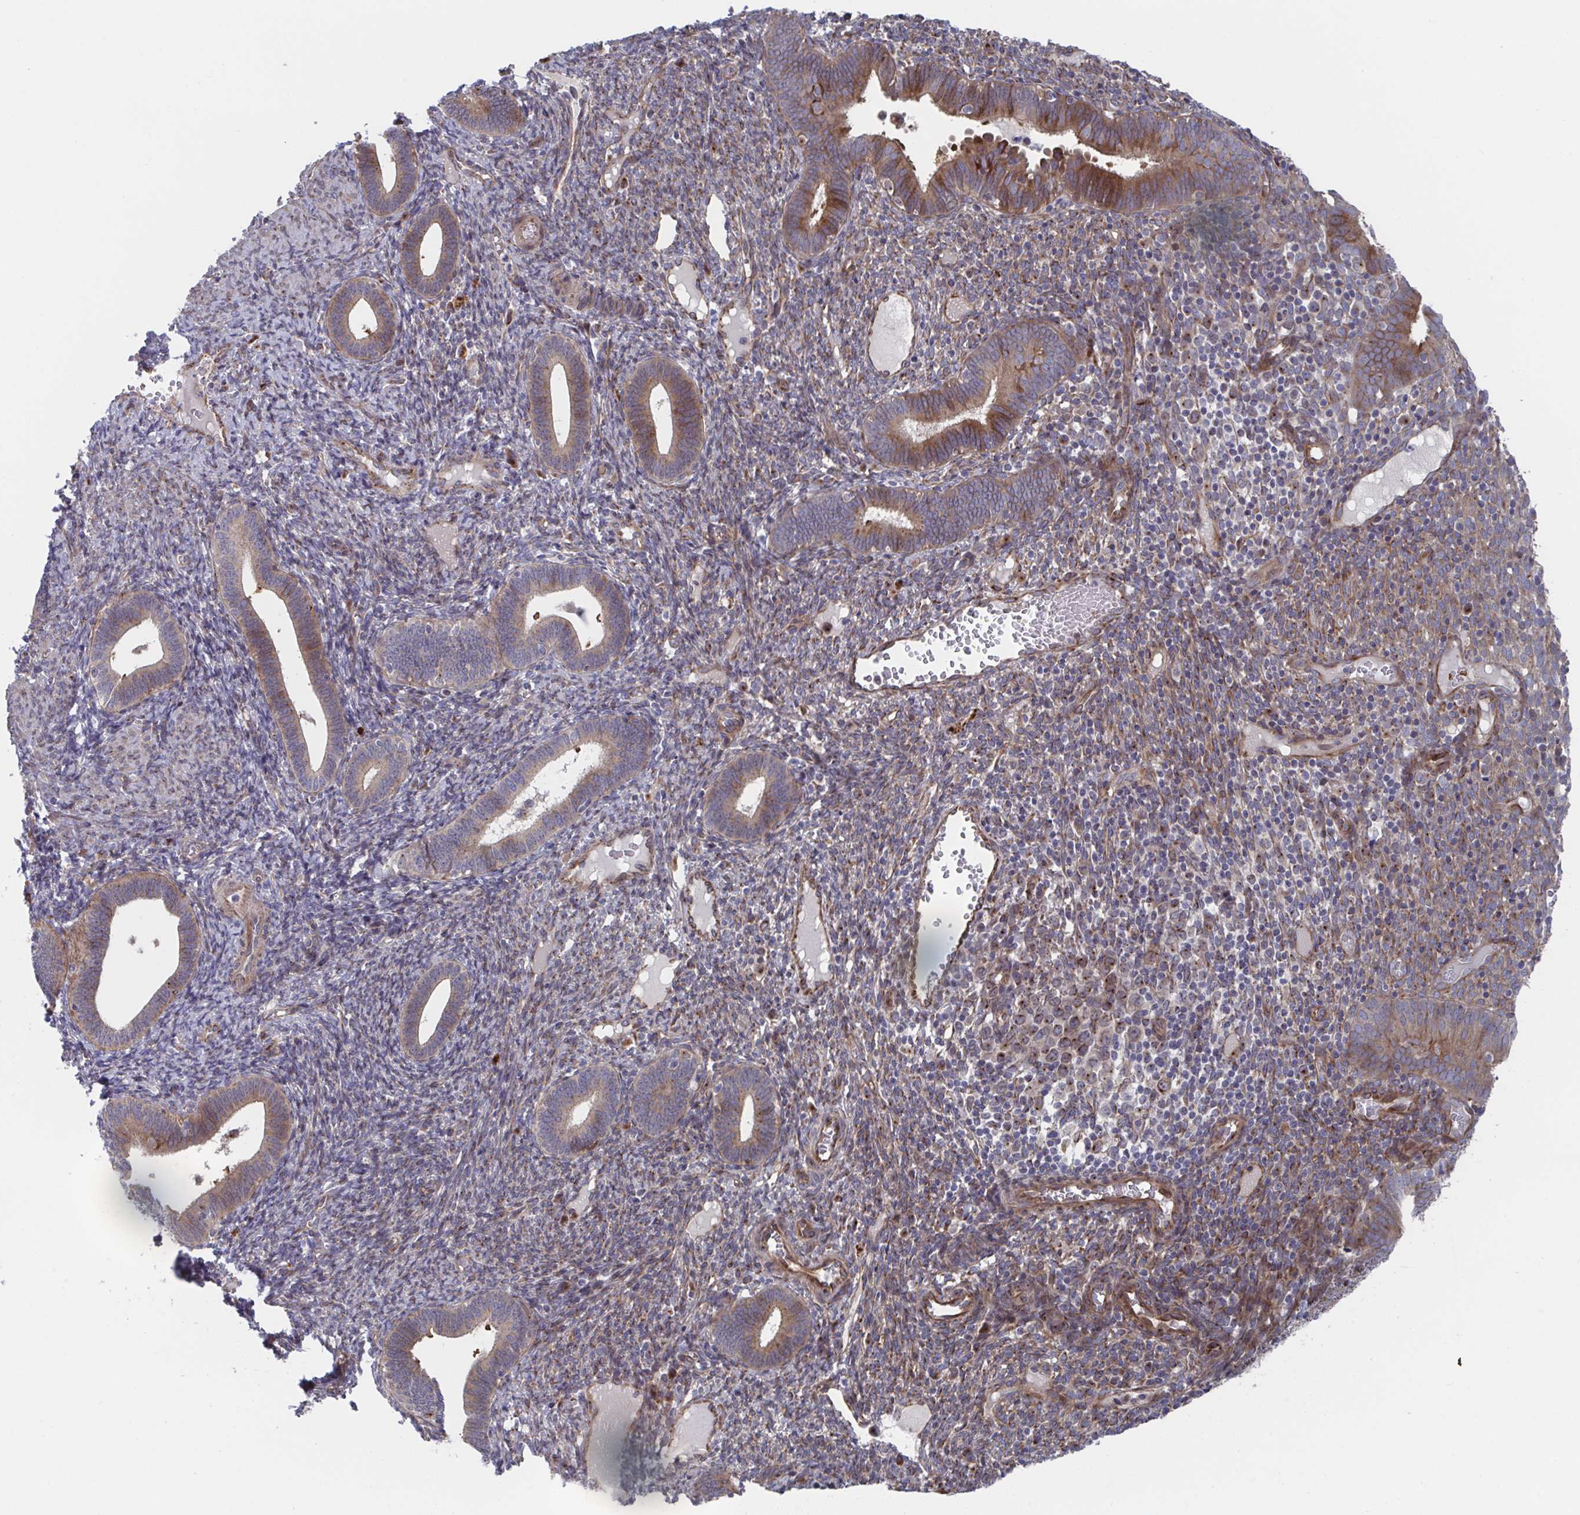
{"staining": {"intensity": "moderate", "quantity": "<25%", "location": "cytoplasmic/membranous"}, "tissue": "endometrium", "cell_type": "Cells in endometrial stroma", "image_type": "normal", "snomed": [{"axis": "morphology", "description": "Normal tissue, NOS"}, {"axis": "topography", "description": "Endometrium"}], "caption": "A low amount of moderate cytoplasmic/membranous staining is seen in approximately <25% of cells in endometrial stroma in unremarkable endometrium.", "gene": "FJX1", "patient": {"sex": "female", "age": 41}}